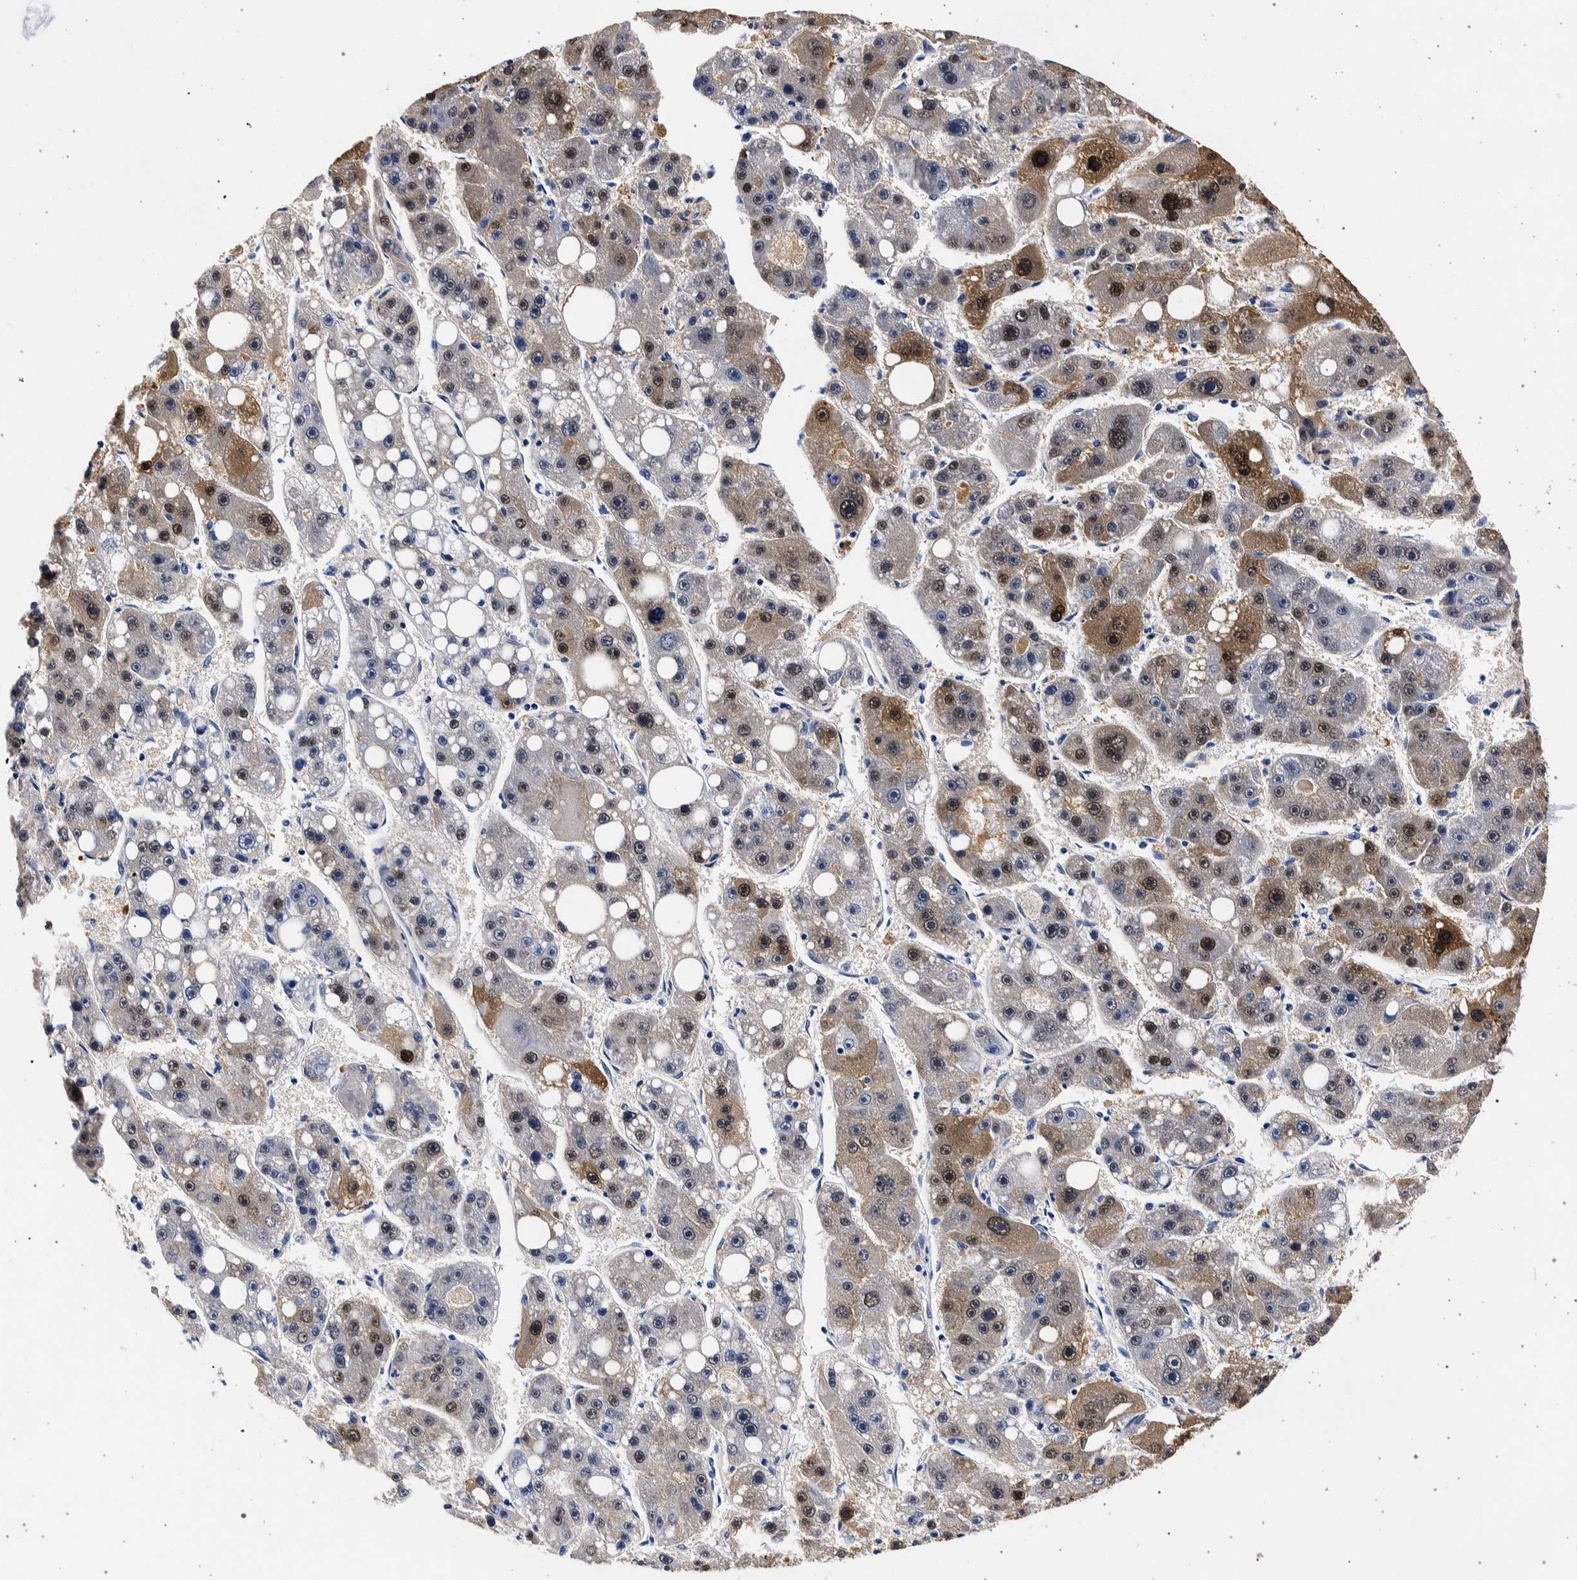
{"staining": {"intensity": "weak", "quantity": "25%-75%", "location": "cytoplasmic/membranous,nuclear"}, "tissue": "liver cancer", "cell_type": "Tumor cells", "image_type": "cancer", "snomed": [{"axis": "morphology", "description": "Carcinoma, Hepatocellular, NOS"}, {"axis": "topography", "description": "Liver"}], "caption": "Tumor cells exhibit weak cytoplasmic/membranous and nuclear staining in approximately 25%-75% of cells in liver cancer.", "gene": "NIBAN2", "patient": {"sex": "female", "age": 61}}